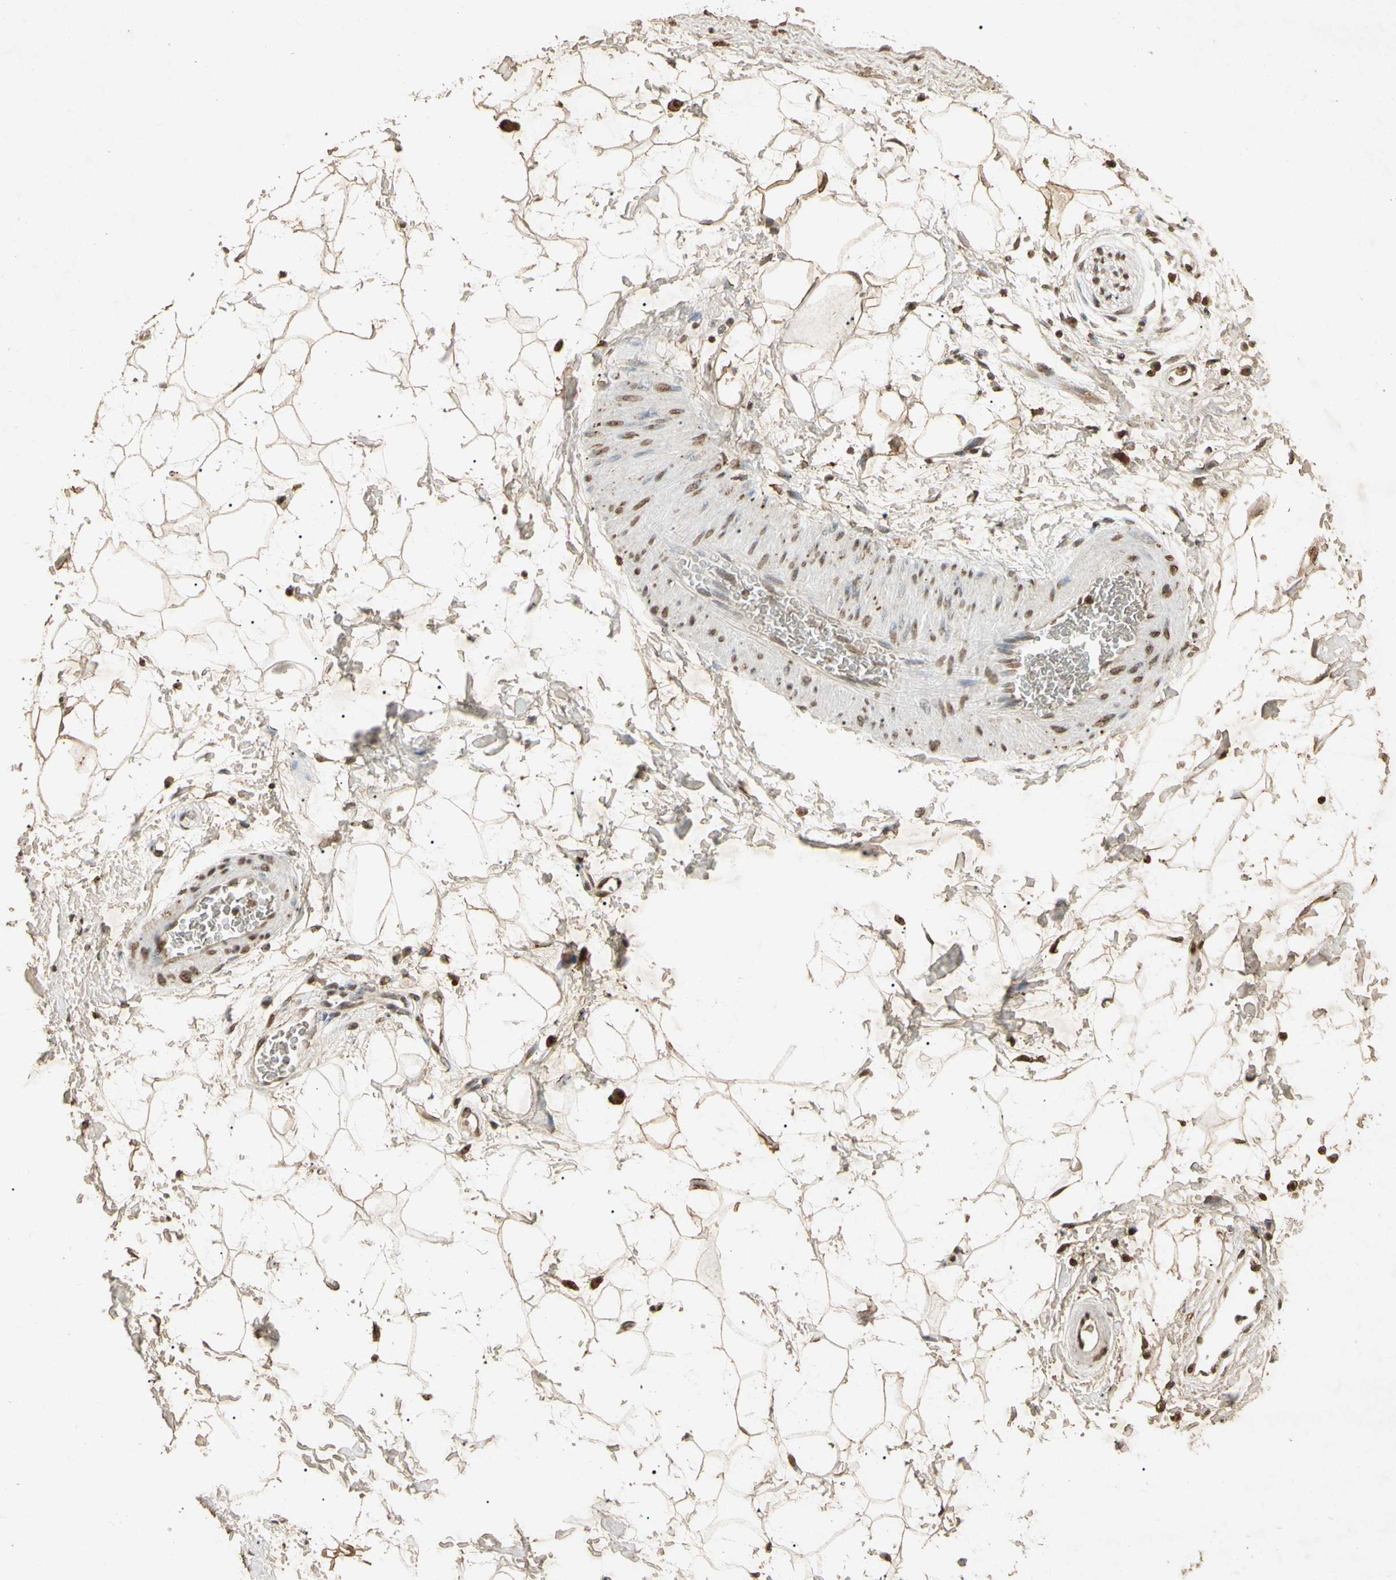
{"staining": {"intensity": "moderate", "quantity": ">75%", "location": "cytoplasmic/membranous"}, "tissue": "adipose tissue", "cell_type": "Adipocytes", "image_type": "normal", "snomed": [{"axis": "morphology", "description": "Normal tissue, NOS"}, {"axis": "topography", "description": "Soft tissue"}], "caption": "This histopathology image exhibits immunohistochemistry staining of unremarkable human adipose tissue, with medium moderate cytoplasmic/membranous expression in about >75% of adipocytes.", "gene": "MSRB1", "patient": {"sex": "male", "age": 72}}